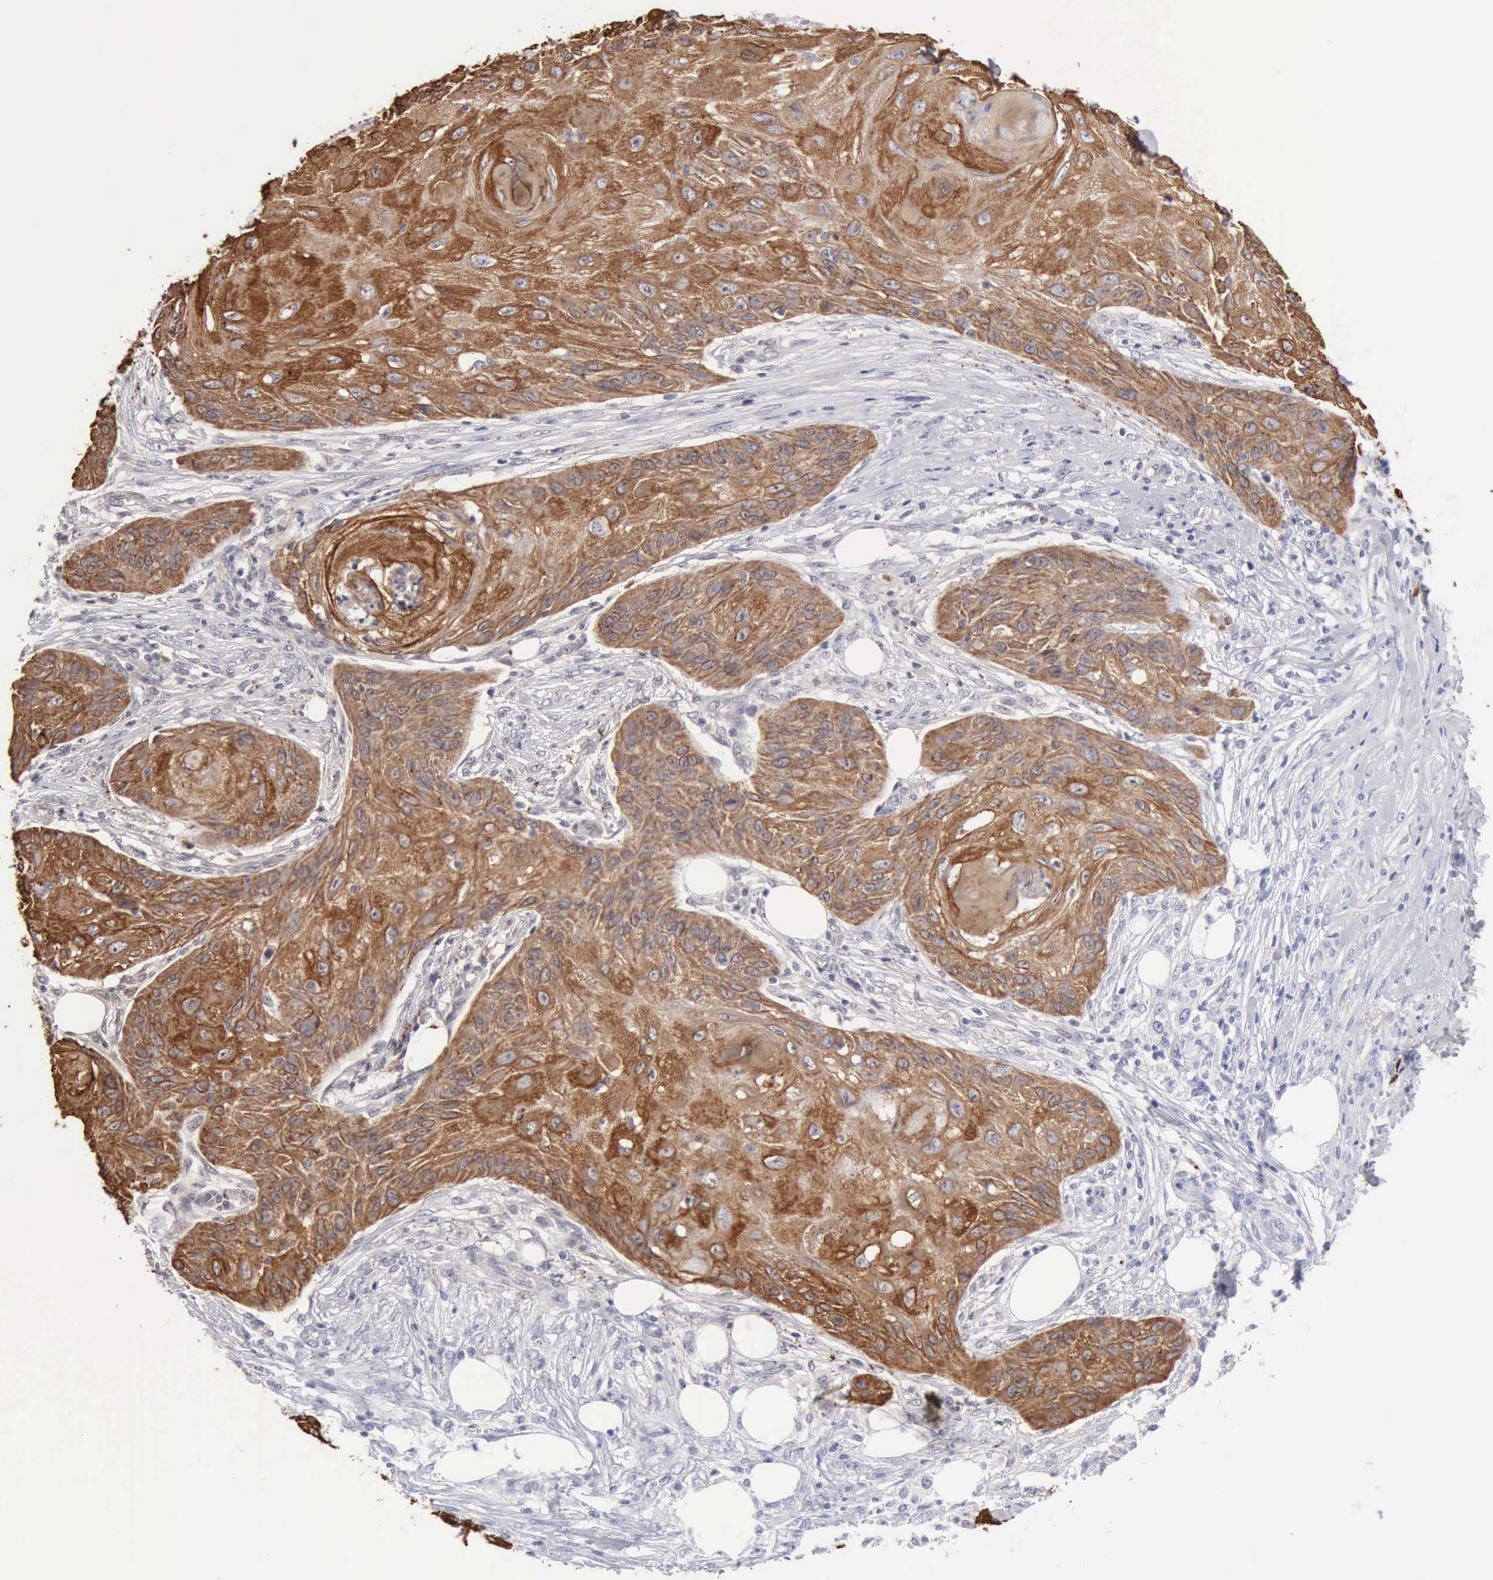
{"staining": {"intensity": "strong", "quantity": ">75%", "location": "cytoplasmic/membranous"}, "tissue": "skin cancer", "cell_type": "Tumor cells", "image_type": "cancer", "snomed": [{"axis": "morphology", "description": "Squamous cell carcinoma, NOS"}, {"axis": "topography", "description": "Skin"}], "caption": "Protein analysis of squamous cell carcinoma (skin) tissue reveals strong cytoplasmic/membranous staining in approximately >75% of tumor cells. The staining was performed using DAB to visualize the protein expression in brown, while the nuclei were stained in blue with hematoxylin (Magnification: 20x).", "gene": "KRT5", "patient": {"sex": "female", "age": 88}}